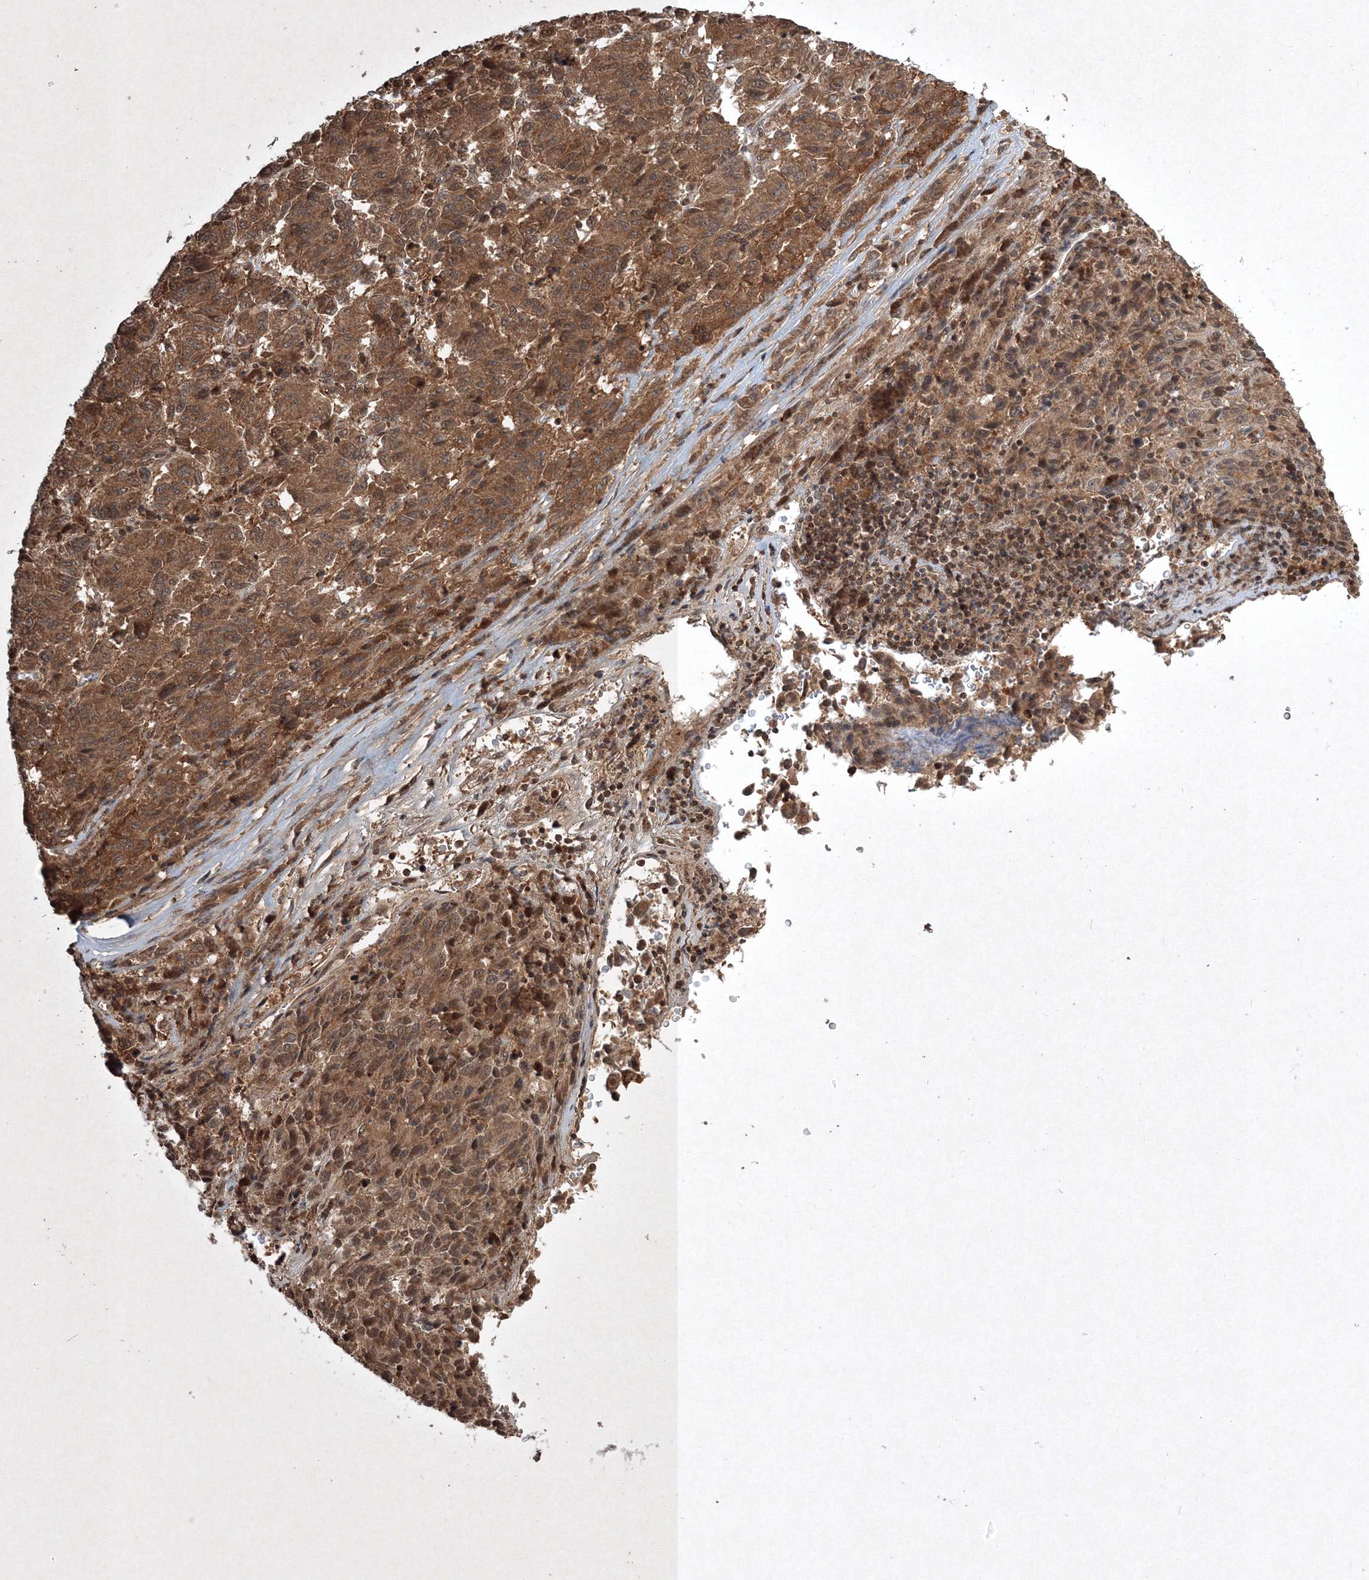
{"staining": {"intensity": "strong", "quantity": ">75%", "location": "cytoplasmic/membranous"}, "tissue": "melanoma", "cell_type": "Tumor cells", "image_type": "cancer", "snomed": [{"axis": "morphology", "description": "Malignant melanoma, Metastatic site"}, {"axis": "topography", "description": "Lung"}], "caption": "Melanoma stained for a protein exhibits strong cytoplasmic/membranous positivity in tumor cells.", "gene": "PLTP", "patient": {"sex": "male", "age": 64}}